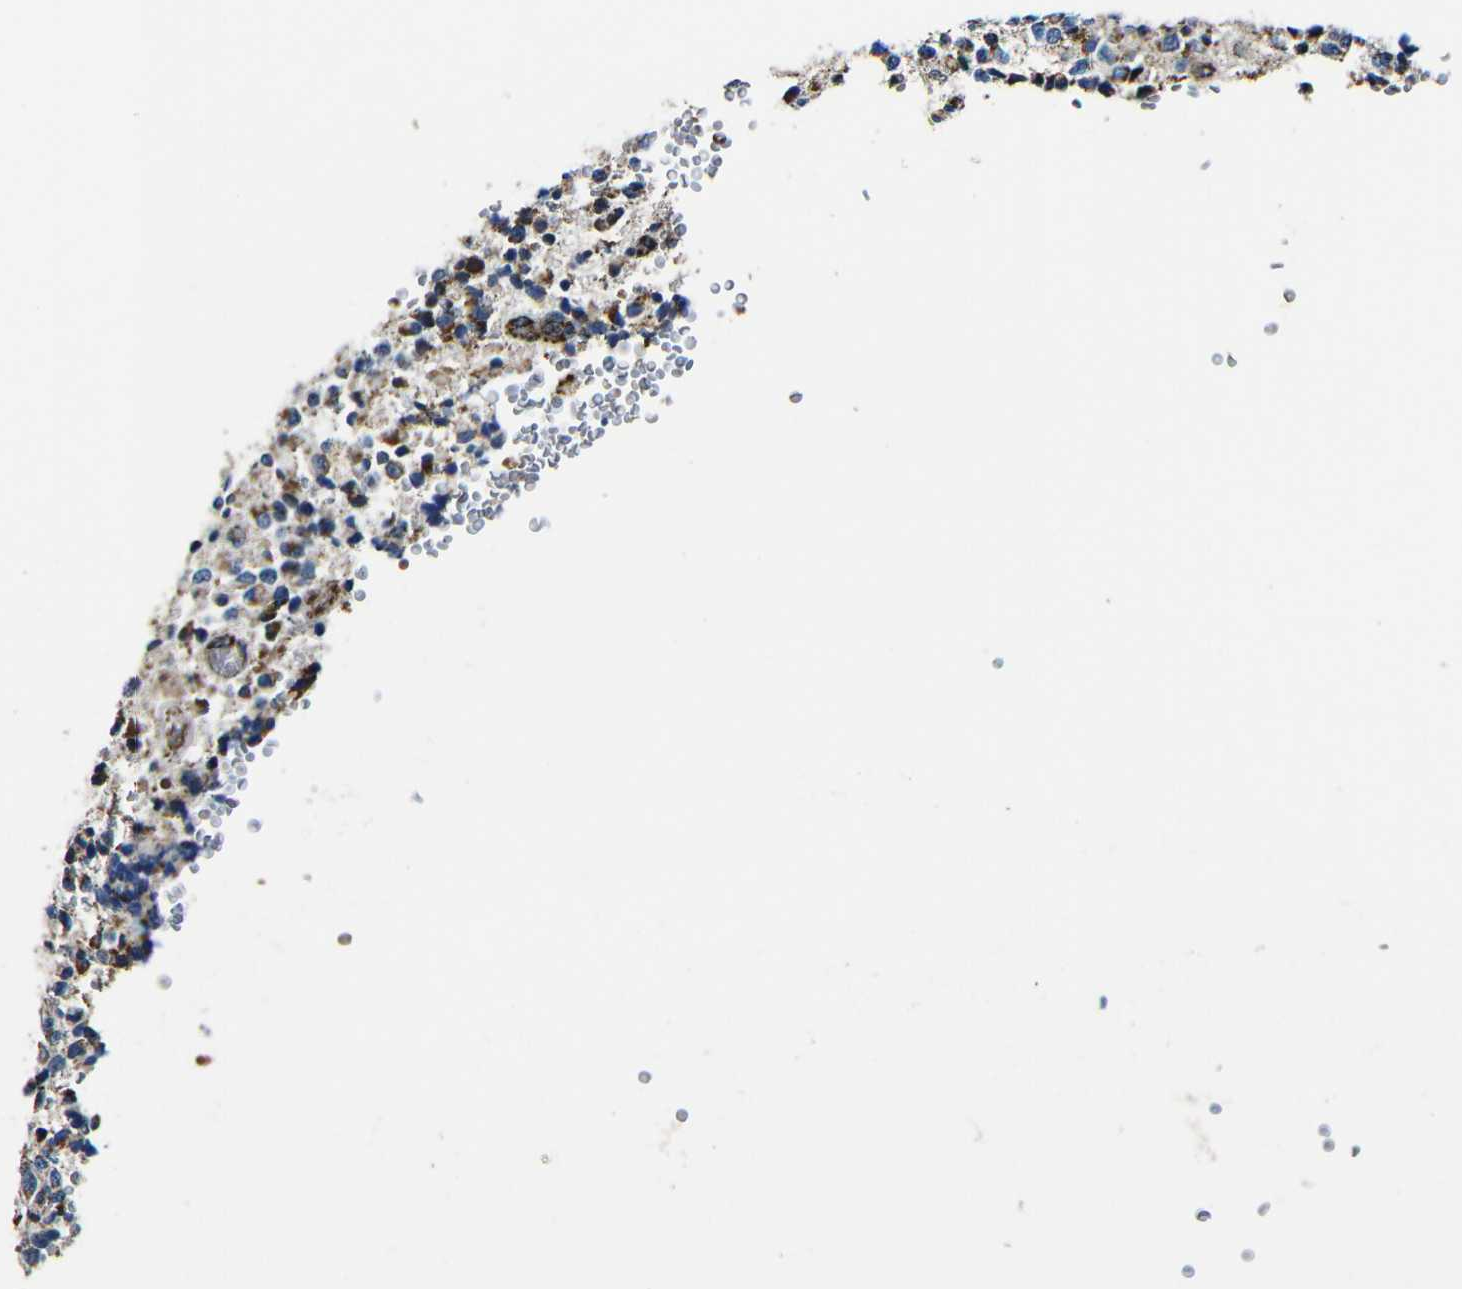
{"staining": {"intensity": "weak", "quantity": "25%-75%", "location": "cytoplasmic/membranous"}, "tissue": "glioma", "cell_type": "Tumor cells", "image_type": "cancer", "snomed": [{"axis": "morphology", "description": "Glioma, malignant, High grade"}, {"axis": "topography", "description": "pancreas cauda"}], "caption": "An IHC image of tumor tissue is shown. Protein staining in brown highlights weak cytoplasmic/membranous positivity in glioma within tumor cells. Ihc stains the protein in brown and the nuclei are stained blue.", "gene": "CA5B", "patient": {"sex": "male", "age": 60}}